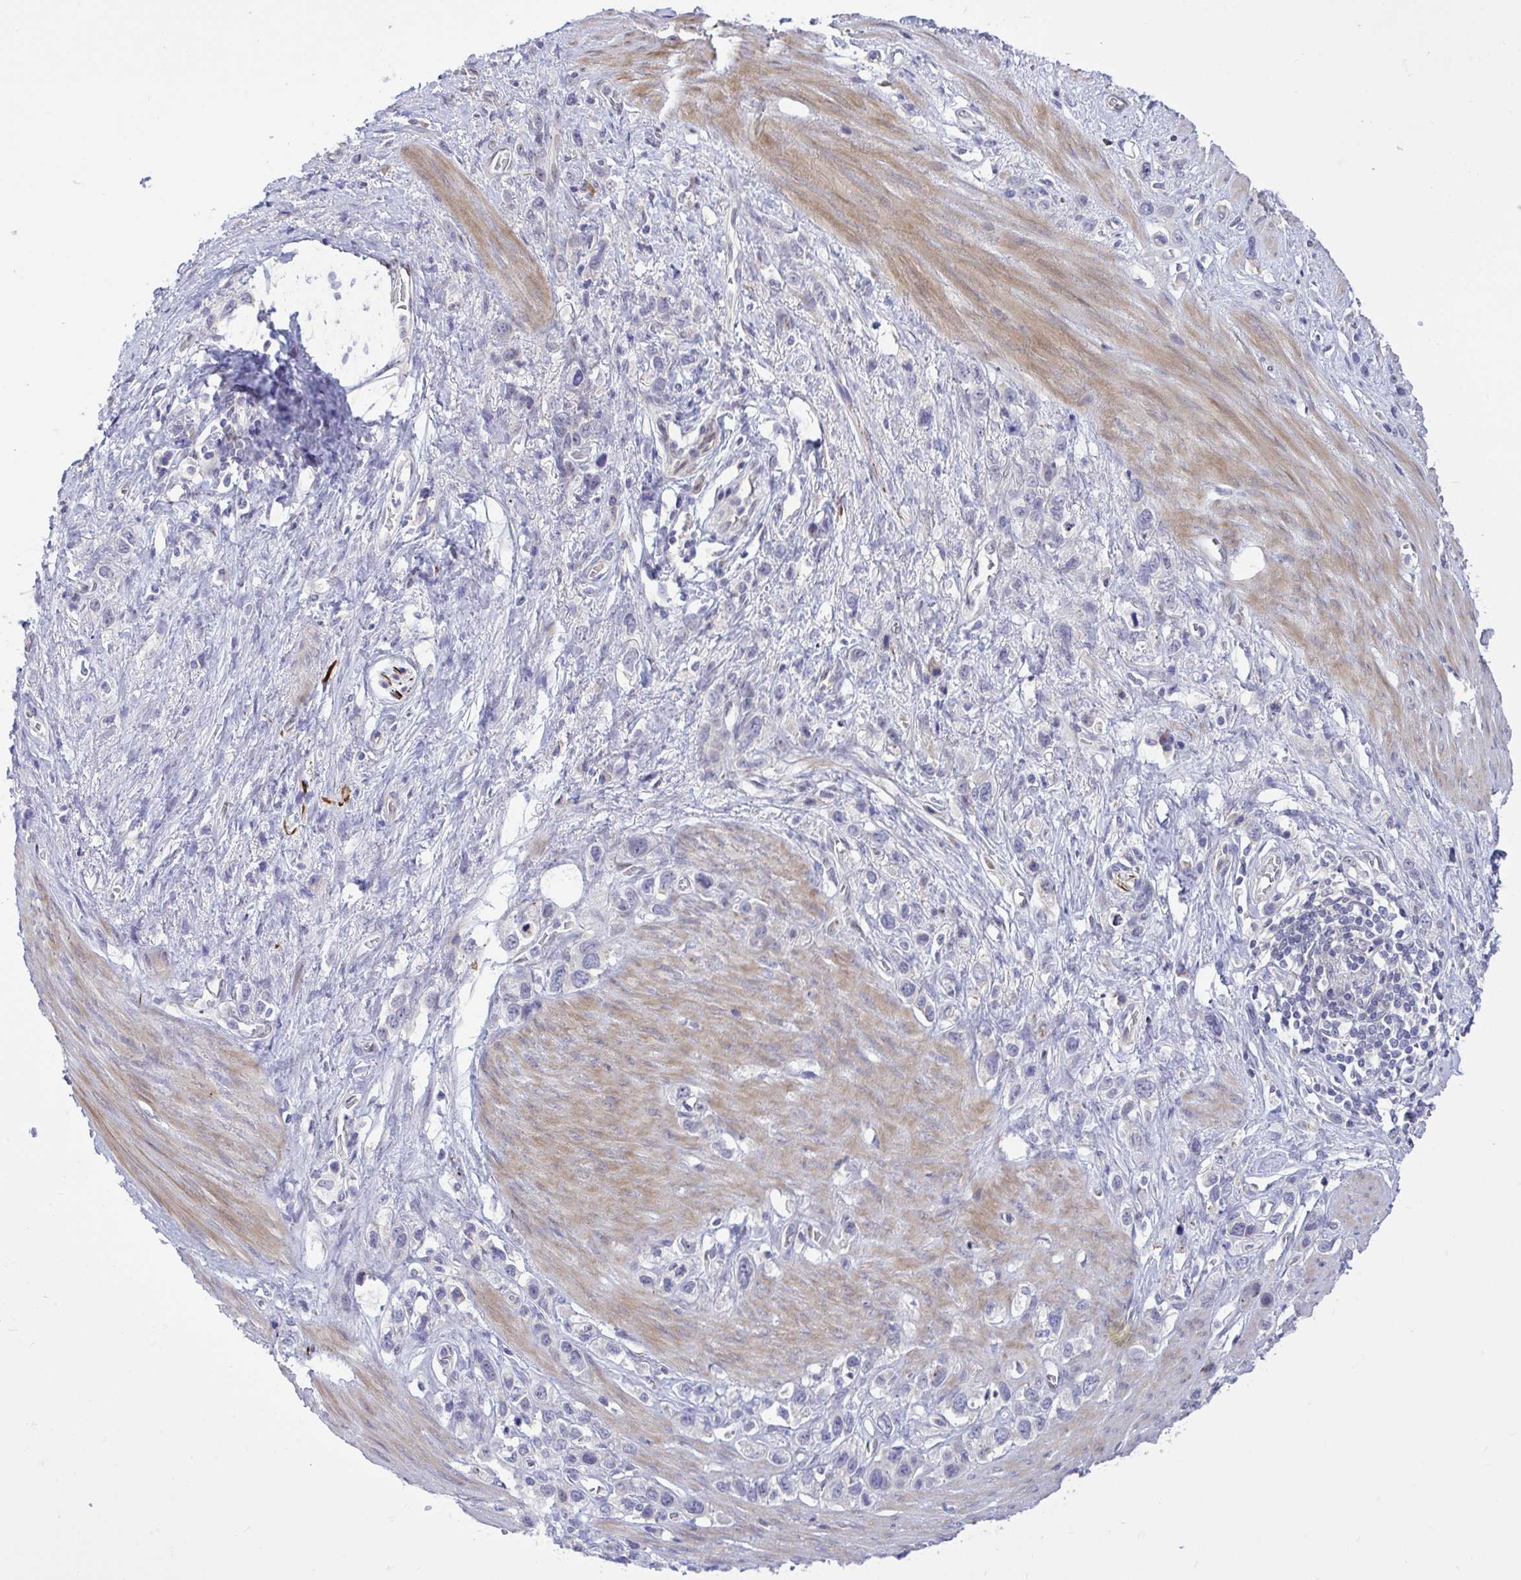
{"staining": {"intensity": "negative", "quantity": "none", "location": "none"}, "tissue": "stomach cancer", "cell_type": "Tumor cells", "image_type": "cancer", "snomed": [{"axis": "morphology", "description": "Adenocarcinoma, NOS"}, {"axis": "topography", "description": "Stomach"}], "caption": "There is no significant staining in tumor cells of stomach cancer.", "gene": "HMBOX1", "patient": {"sex": "female", "age": 65}}